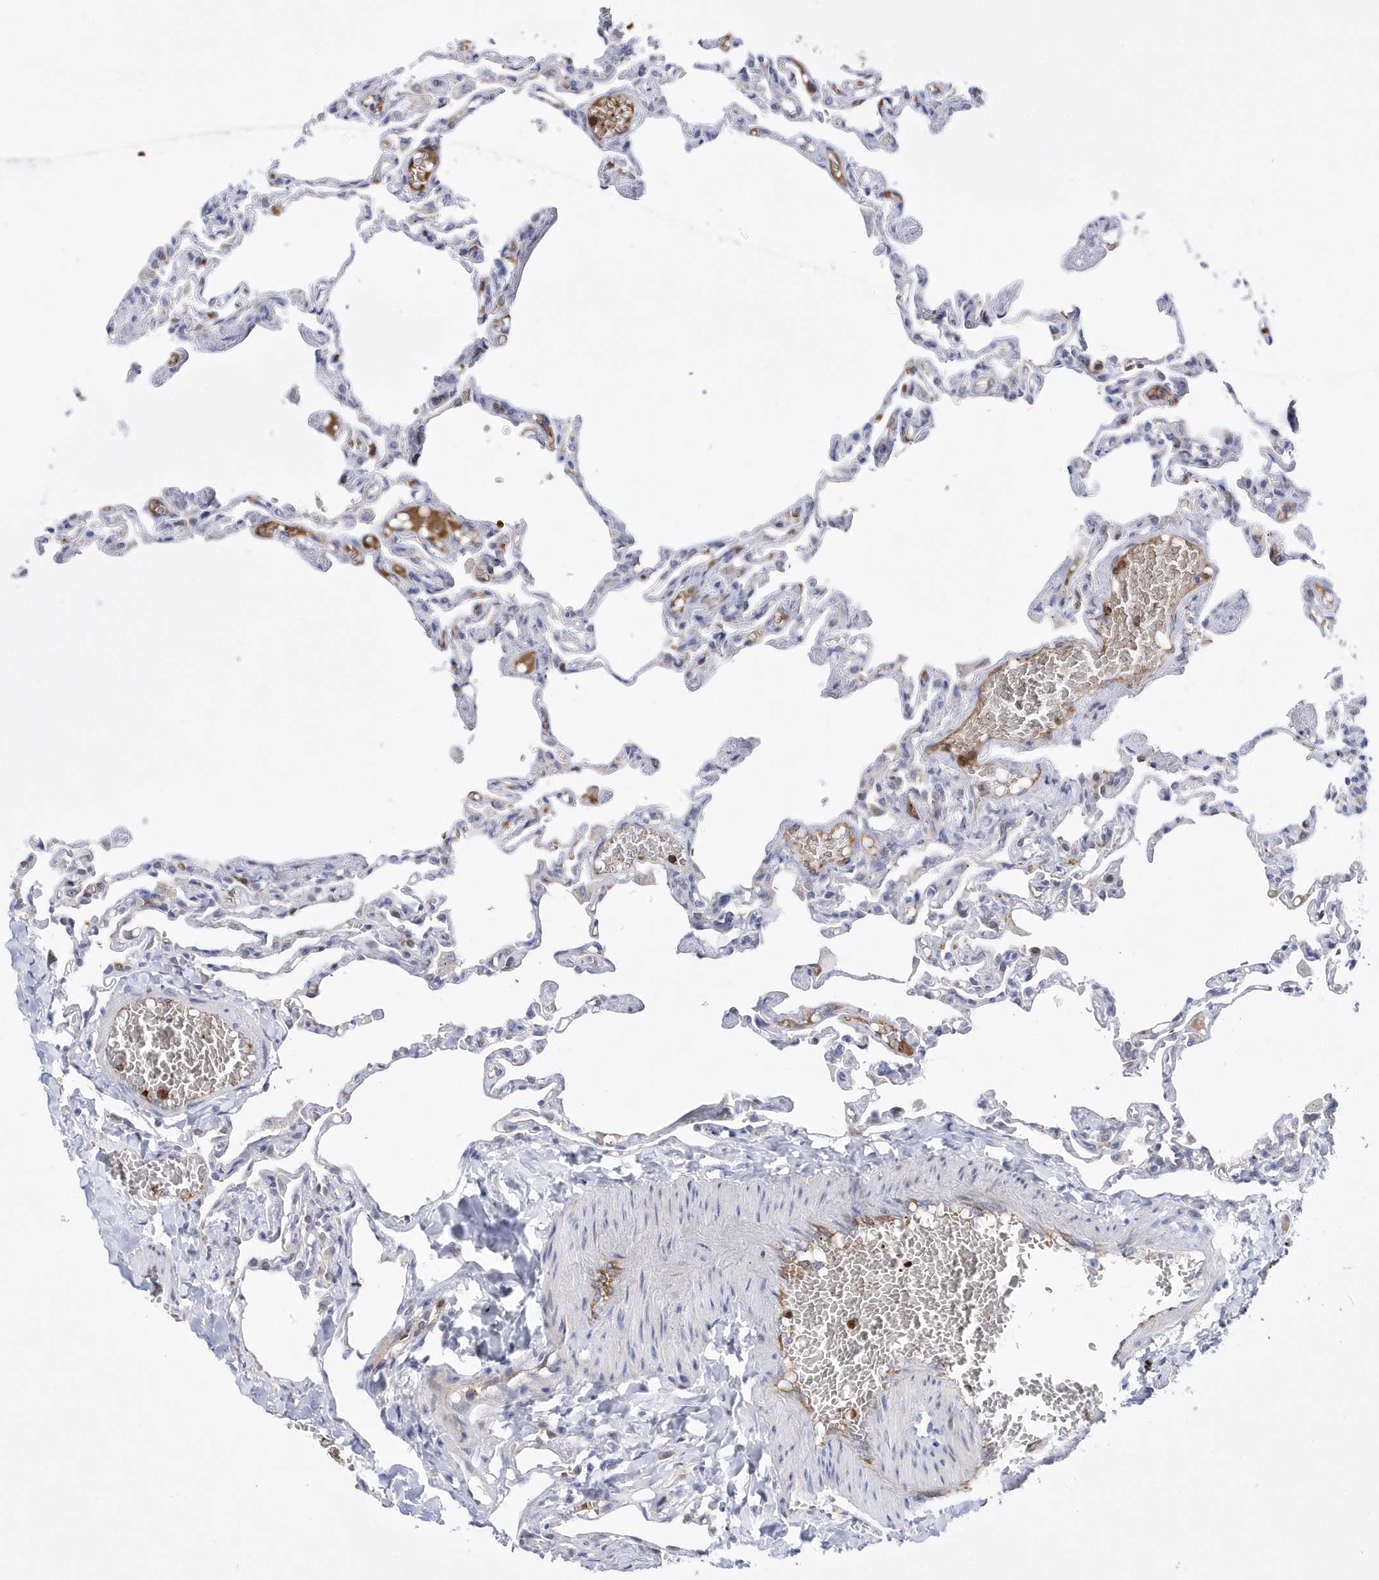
{"staining": {"intensity": "negative", "quantity": "none", "location": "none"}, "tissue": "lung", "cell_type": "Alveolar cells", "image_type": "normal", "snomed": [{"axis": "morphology", "description": "Normal tissue, NOS"}, {"axis": "topography", "description": "Lung"}], "caption": "A micrograph of lung stained for a protein exhibits no brown staining in alveolar cells.", "gene": "ZNF875", "patient": {"sex": "male", "age": 21}}